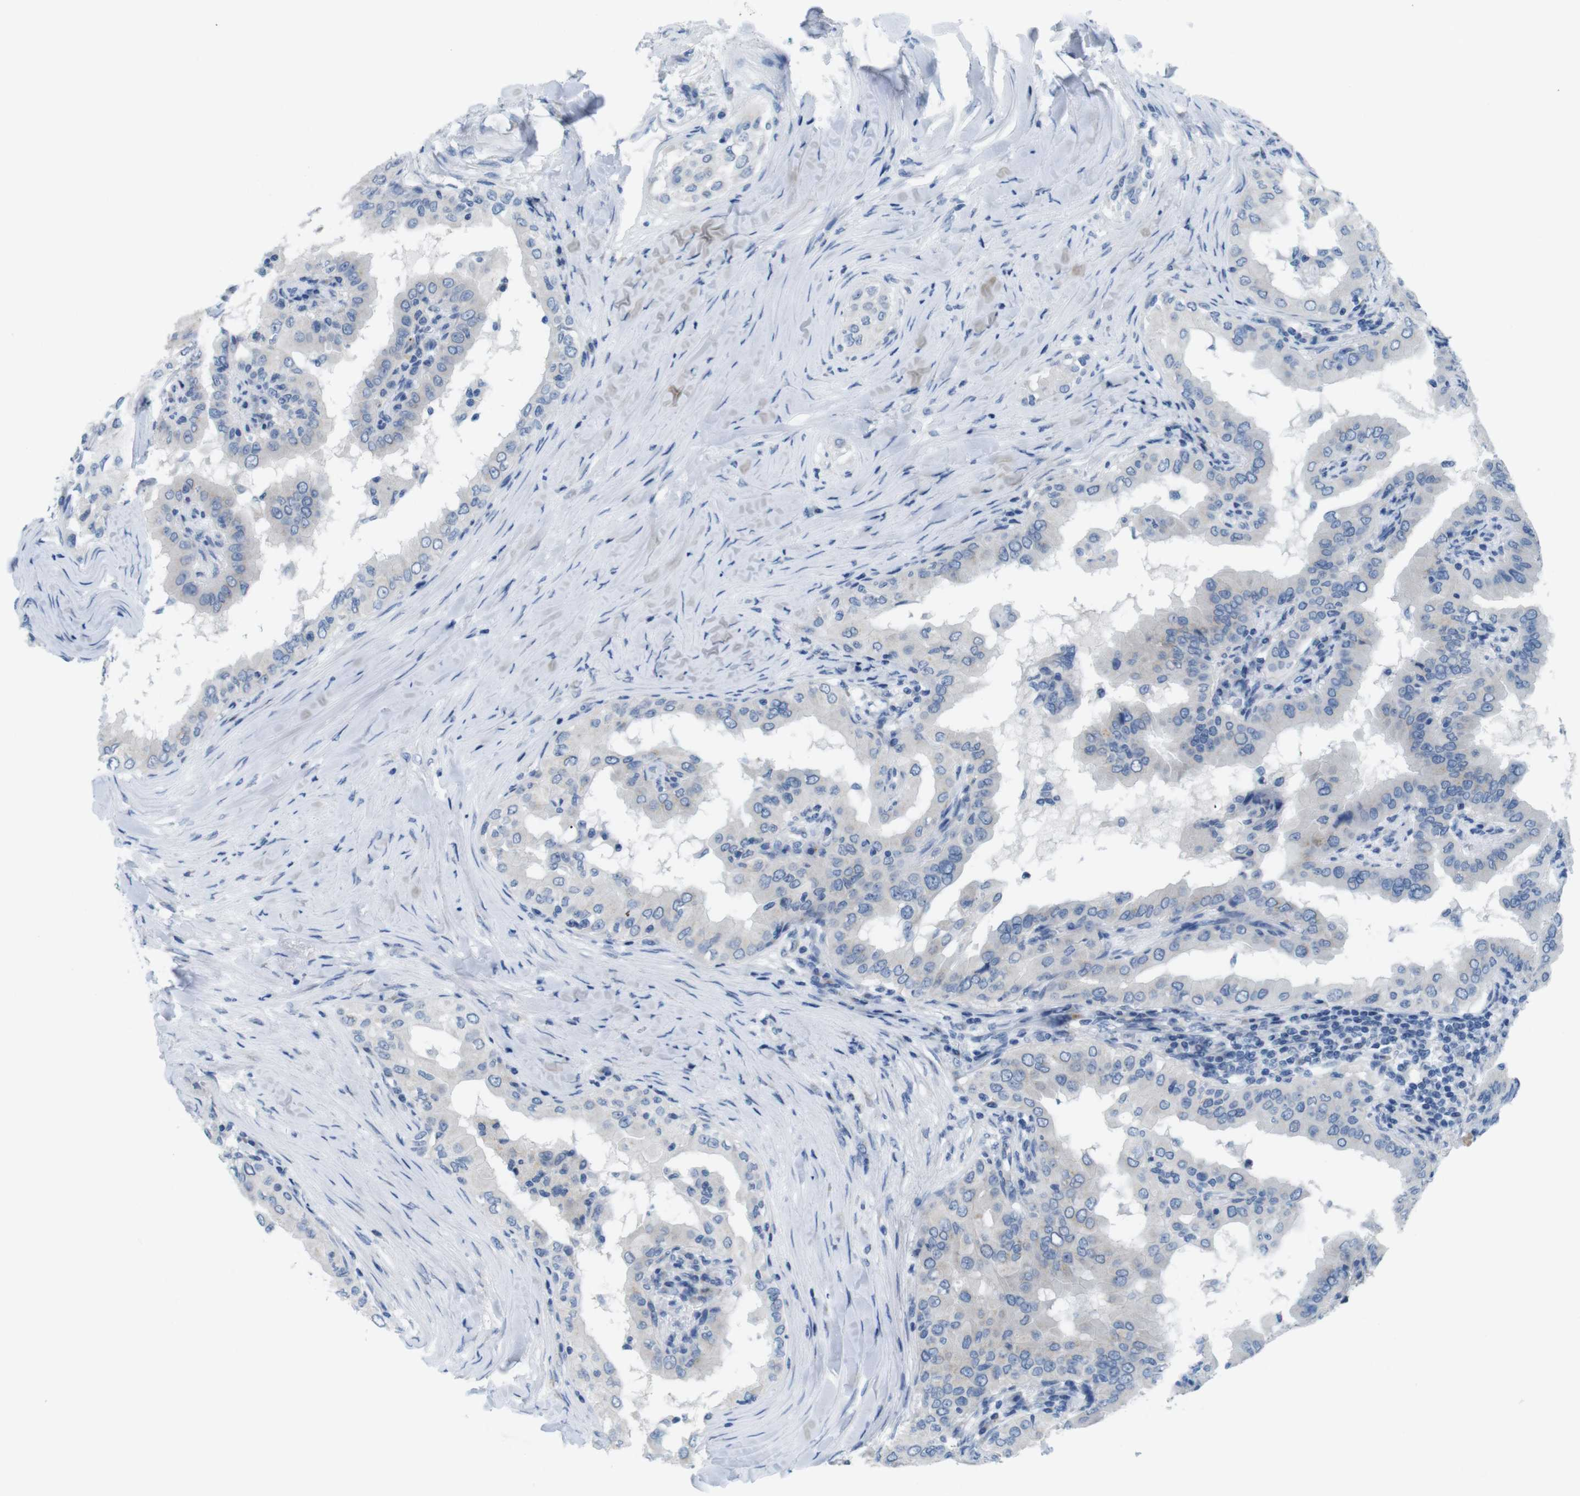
{"staining": {"intensity": "negative", "quantity": "none", "location": "none"}, "tissue": "thyroid cancer", "cell_type": "Tumor cells", "image_type": "cancer", "snomed": [{"axis": "morphology", "description": "Papillary adenocarcinoma, NOS"}, {"axis": "topography", "description": "Thyroid gland"}], "caption": "Immunohistochemistry (IHC) of thyroid cancer shows no staining in tumor cells.", "gene": "GOLGA2", "patient": {"sex": "male", "age": 33}}